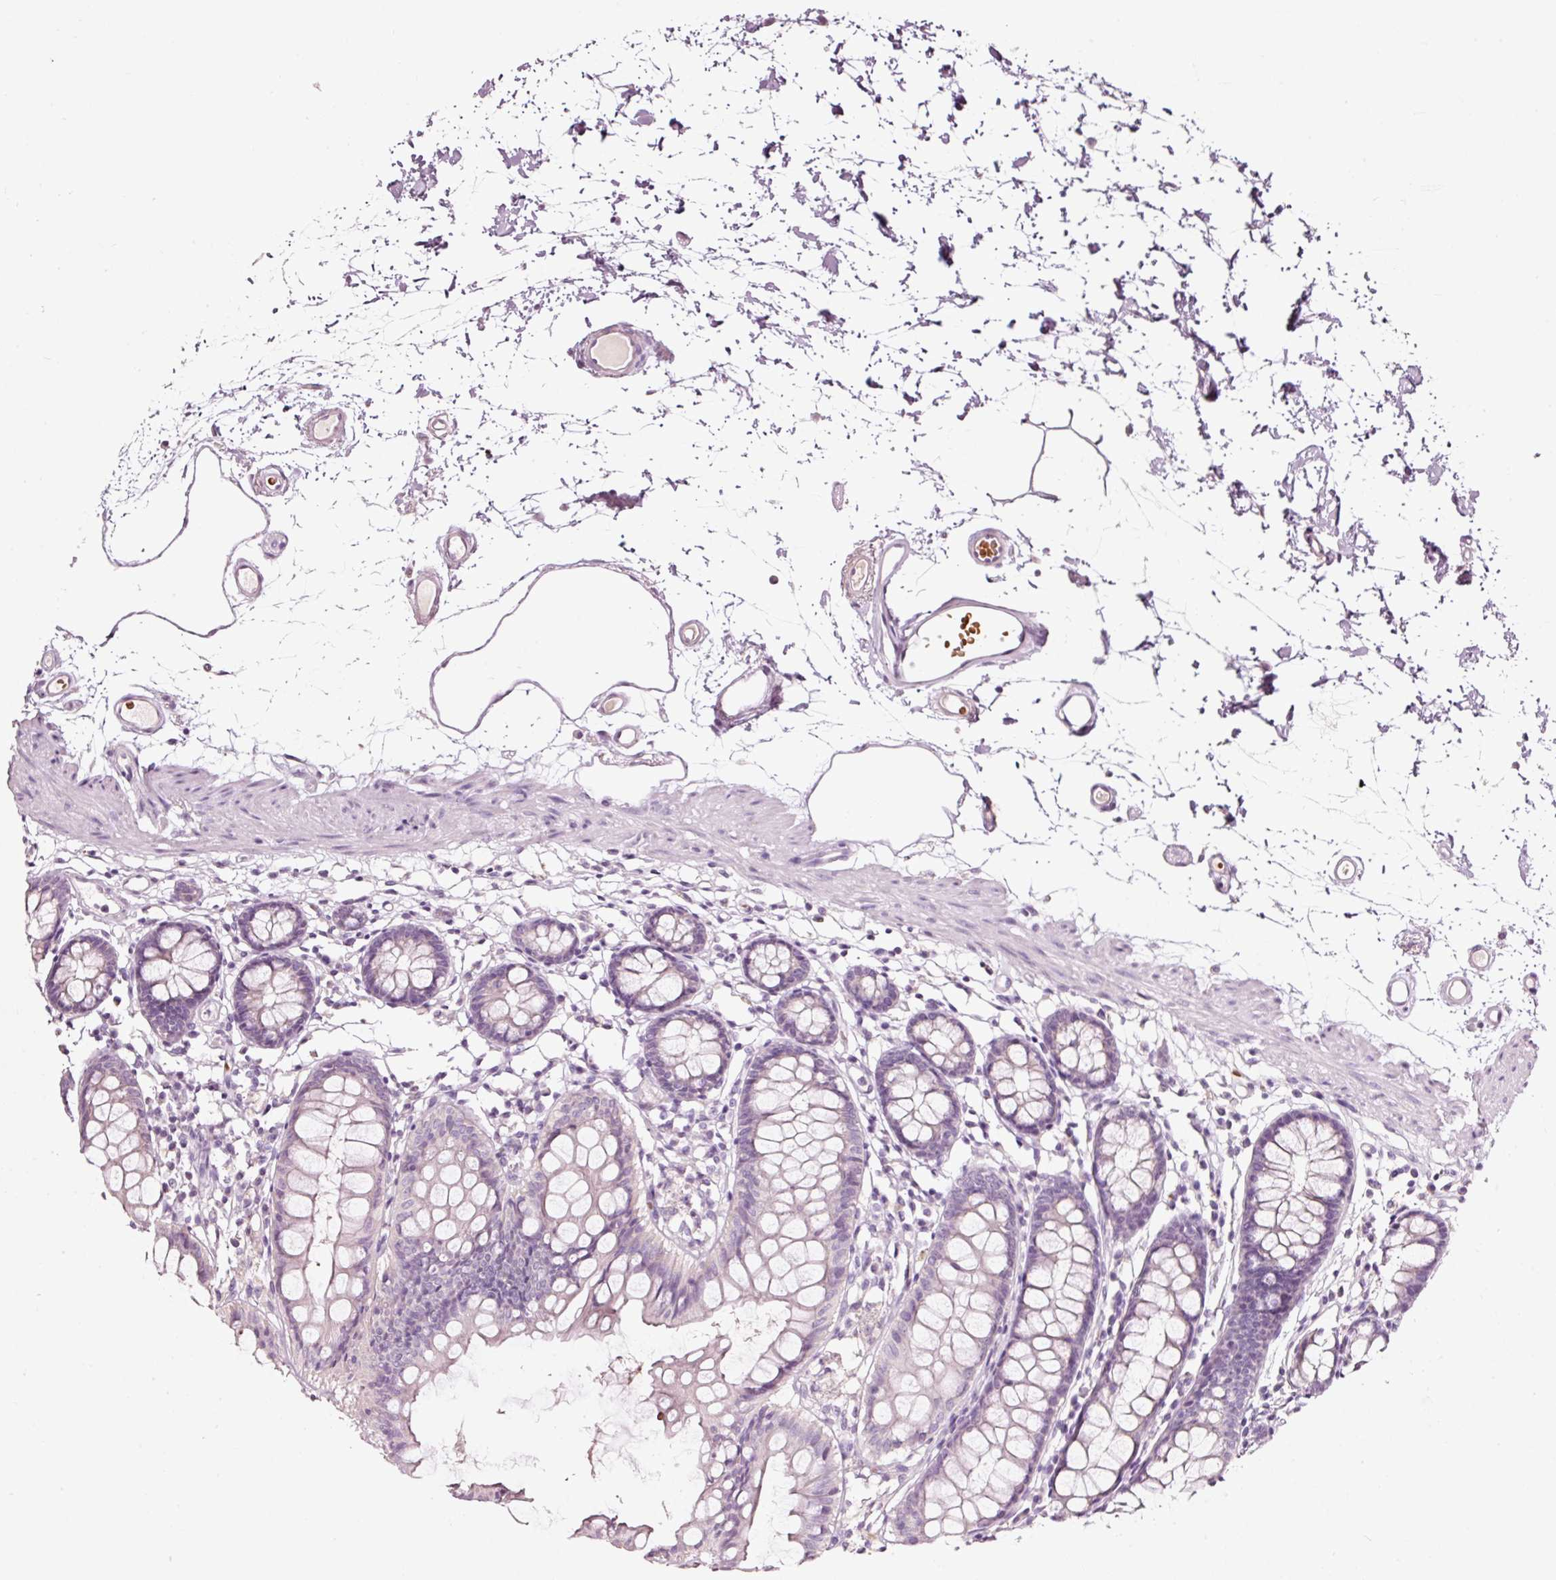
{"staining": {"intensity": "negative", "quantity": "none", "location": "none"}, "tissue": "colon", "cell_type": "Endothelial cells", "image_type": "normal", "snomed": [{"axis": "morphology", "description": "Normal tissue, NOS"}, {"axis": "topography", "description": "Colon"}], "caption": "An immunohistochemistry photomicrograph of unremarkable colon is shown. There is no staining in endothelial cells of colon. (DAB IHC visualized using brightfield microscopy, high magnification).", "gene": "LDHAL6B", "patient": {"sex": "female", "age": 84}}